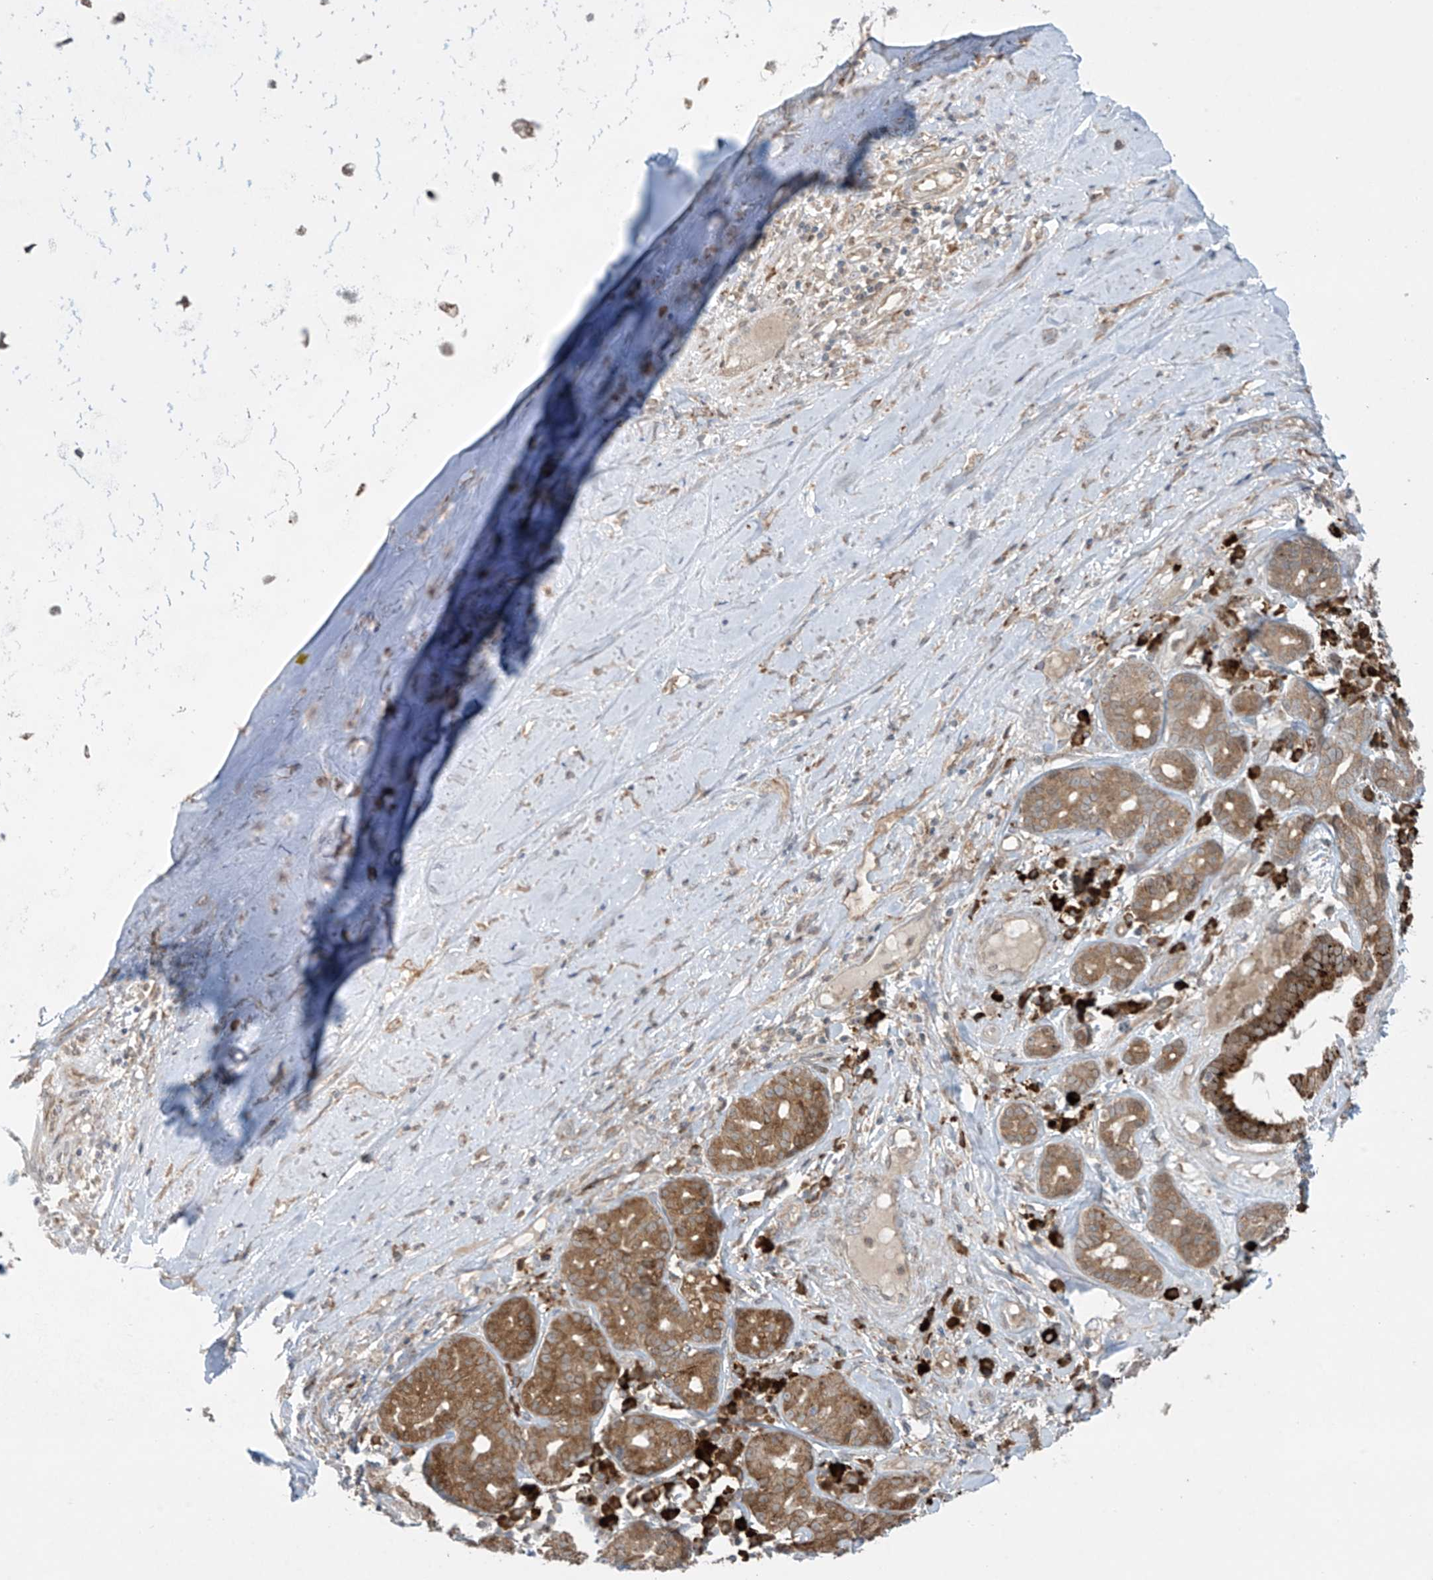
{"staining": {"intensity": "negative", "quantity": "none", "location": "none"}, "tissue": "adipose tissue", "cell_type": "Adipocytes", "image_type": "normal", "snomed": [{"axis": "morphology", "description": "Normal tissue, NOS"}, {"axis": "morphology", "description": "Basal cell carcinoma"}, {"axis": "topography", "description": "Cartilage tissue"}, {"axis": "topography", "description": "Nasopharynx"}, {"axis": "topography", "description": "Oral tissue"}], "caption": "This is a histopathology image of IHC staining of benign adipose tissue, which shows no expression in adipocytes. The staining was performed using DAB (3,3'-diaminobenzidine) to visualize the protein expression in brown, while the nuclei were stained in blue with hematoxylin (Magnification: 20x).", "gene": "PPAT", "patient": {"sex": "female", "age": 77}}